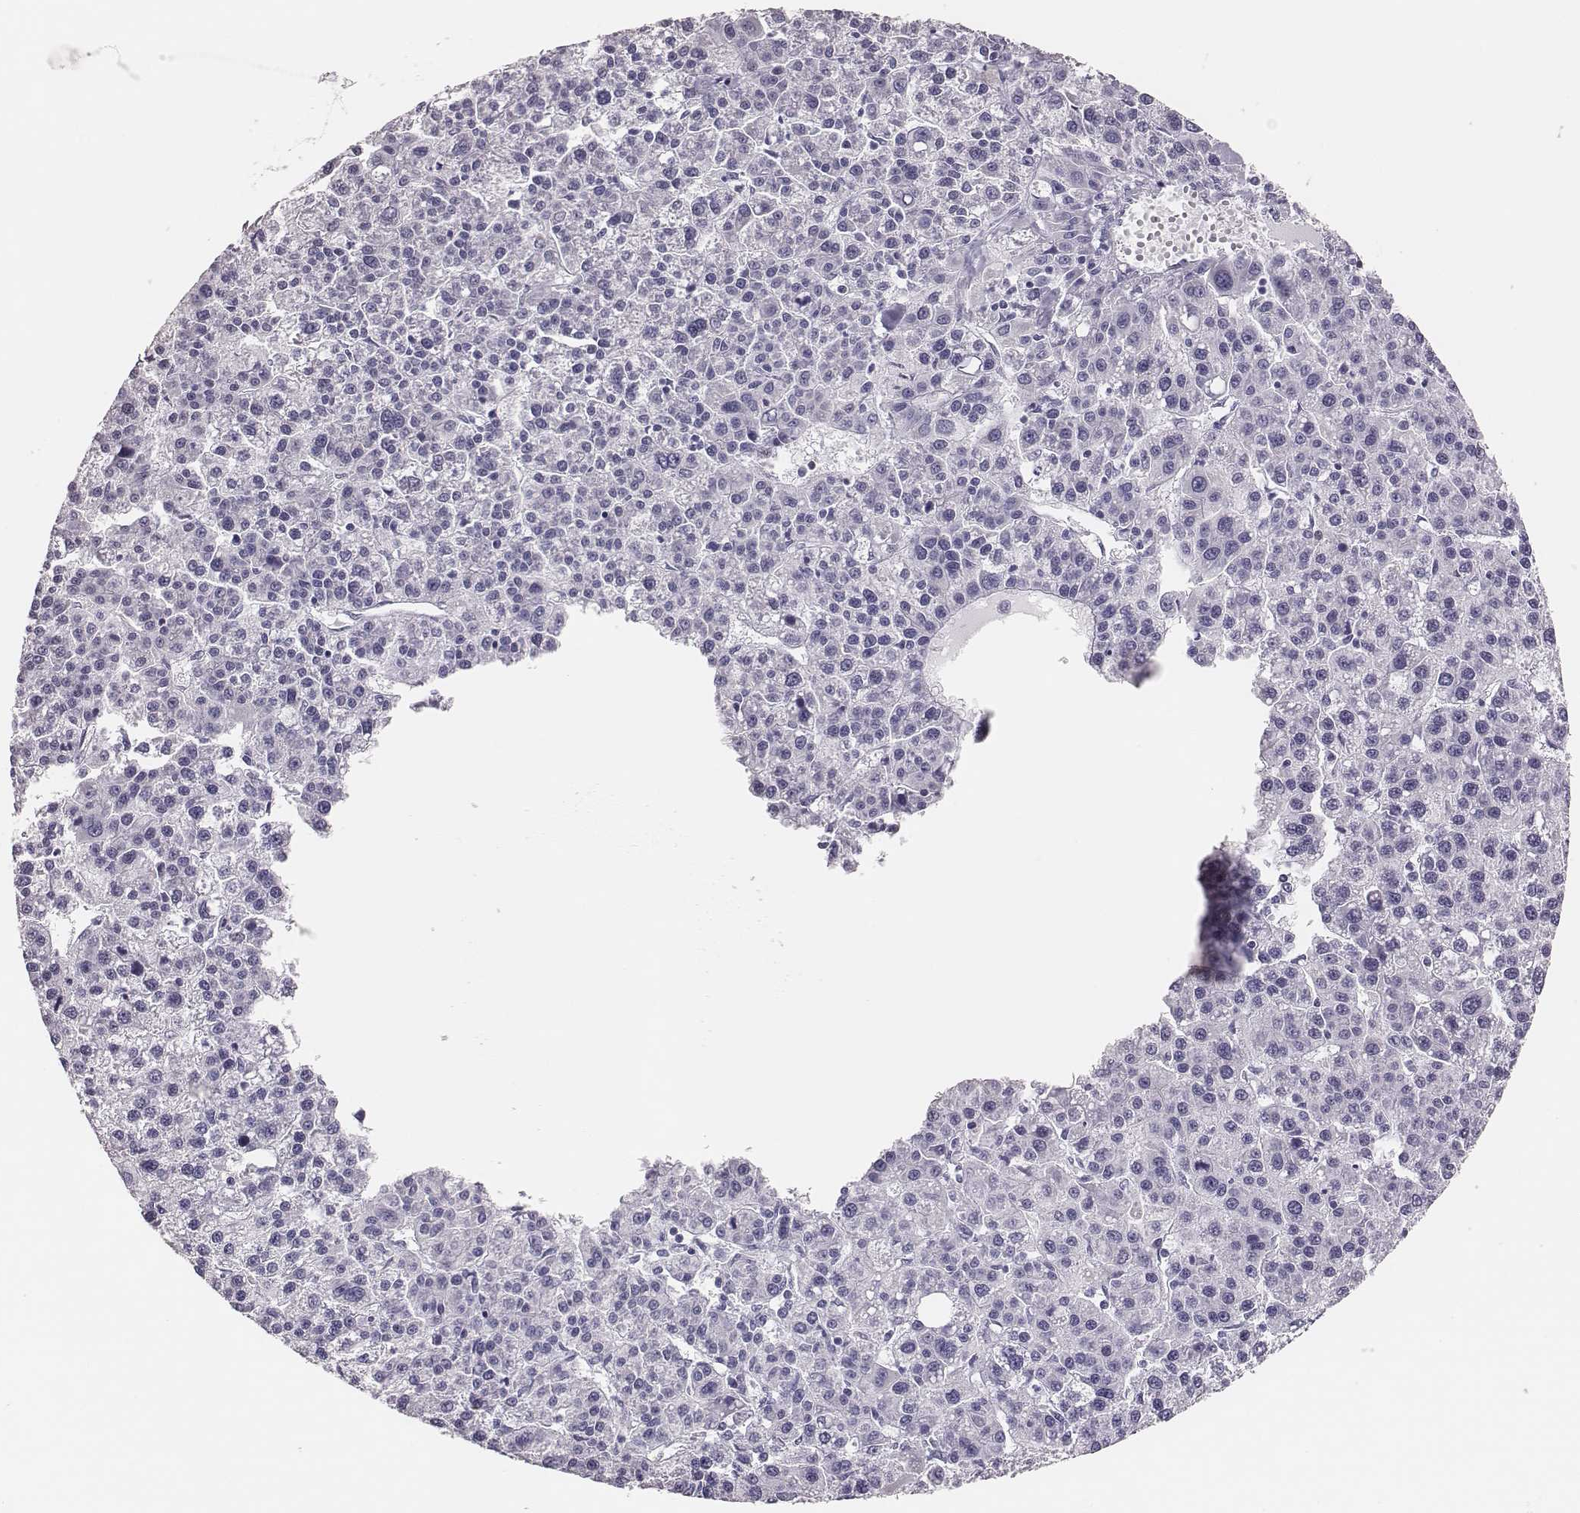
{"staining": {"intensity": "negative", "quantity": "none", "location": "none"}, "tissue": "liver cancer", "cell_type": "Tumor cells", "image_type": "cancer", "snomed": [{"axis": "morphology", "description": "Carcinoma, Hepatocellular, NOS"}, {"axis": "topography", "description": "Liver"}], "caption": "A high-resolution image shows immunohistochemistry (IHC) staining of hepatocellular carcinoma (liver), which shows no significant expression in tumor cells.", "gene": "H1-6", "patient": {"sex": "female", "age": 58}}